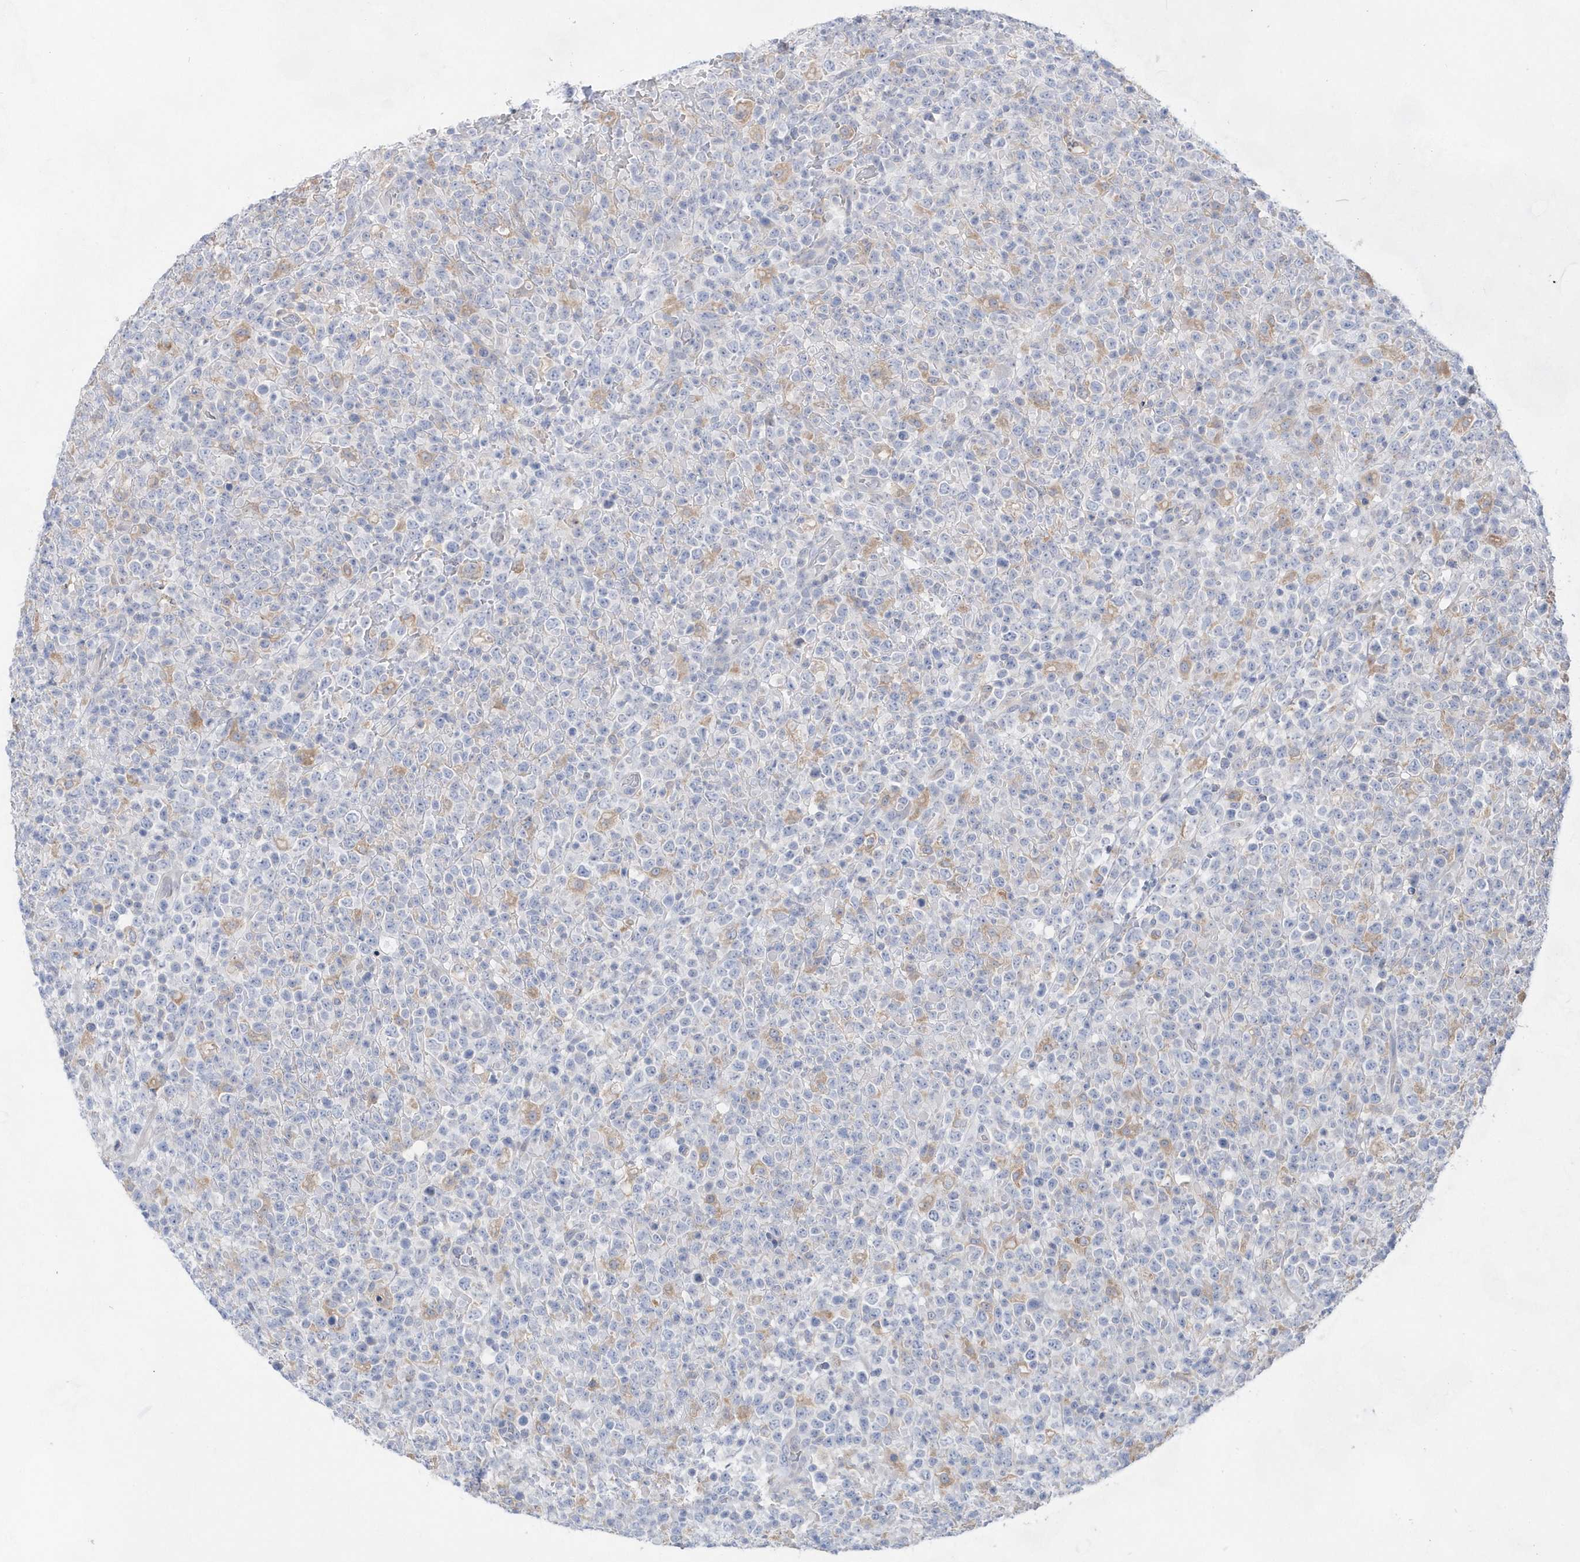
{"staining": {"intensity": "negative", "quantity": "none", "location": "none"}, "tissue": "lymphoma", "cell_type": "Tumor cells", "image_type": "cancer", "snomed": [{"axis": "morphology", "description": "Malignant lymphoma, non-Hodgkin's type, High grade"}, {"axis": "topography", "description": "Colon"}], "caption": "A high-resolution photomicrograph shows IHC staining of high-grade malignant lymphoma, non-Hodgkin's type, which demonstrates no significant positivity in tumor cells.", "gene": "BDH2", "patient": {"sex": "female", "age": 53}}